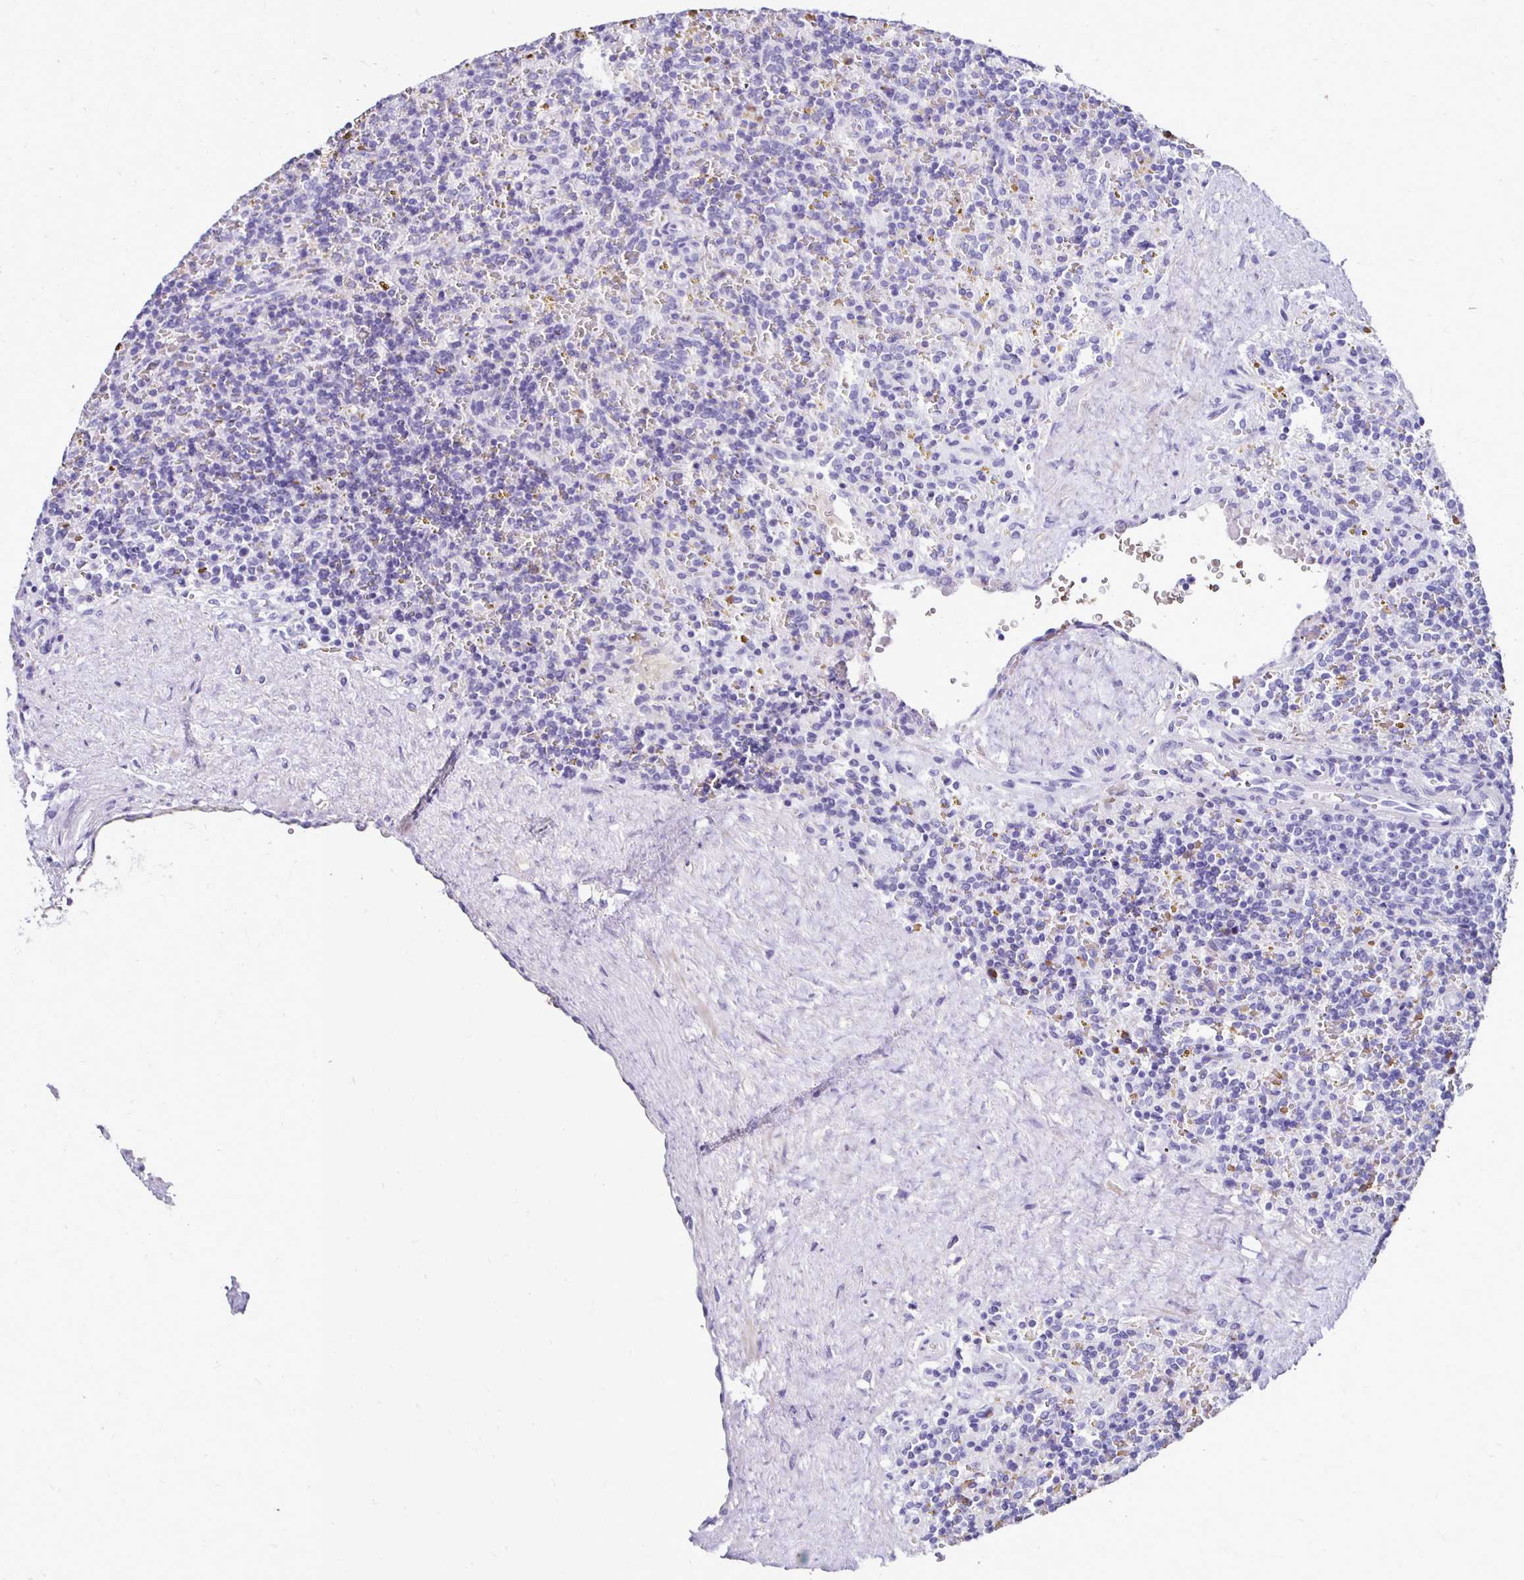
{"staining": {"intensity": "negative", "quantity": "none", "location": "none"}, "tissue": "lymphoma", "cell_type": "Tumor cells", "image_type": "cancer", "snomed": [{"axis": "morphology", "description": "Malignant lymphoma, non-Hodgkin's type, Low grade"}, {"axis": "topography", "description": "Spleen"}], "caption": "High magnification brightfield microscopy of low-grade malignant lymphoma, non-Hodgkin's type stained with DAB (3,3'-diaminobenzidine) (brown) and counterstained with hematoxylin (blue): tumor cells show no significant expression. The staining is performed using DAB (3,3'-diaminobenzidine) brown chromogen with nuclei counter-stained in using hematoxylin.", "gene": "RHBDL3", "patient": {"sex": "male", "age": 67}}